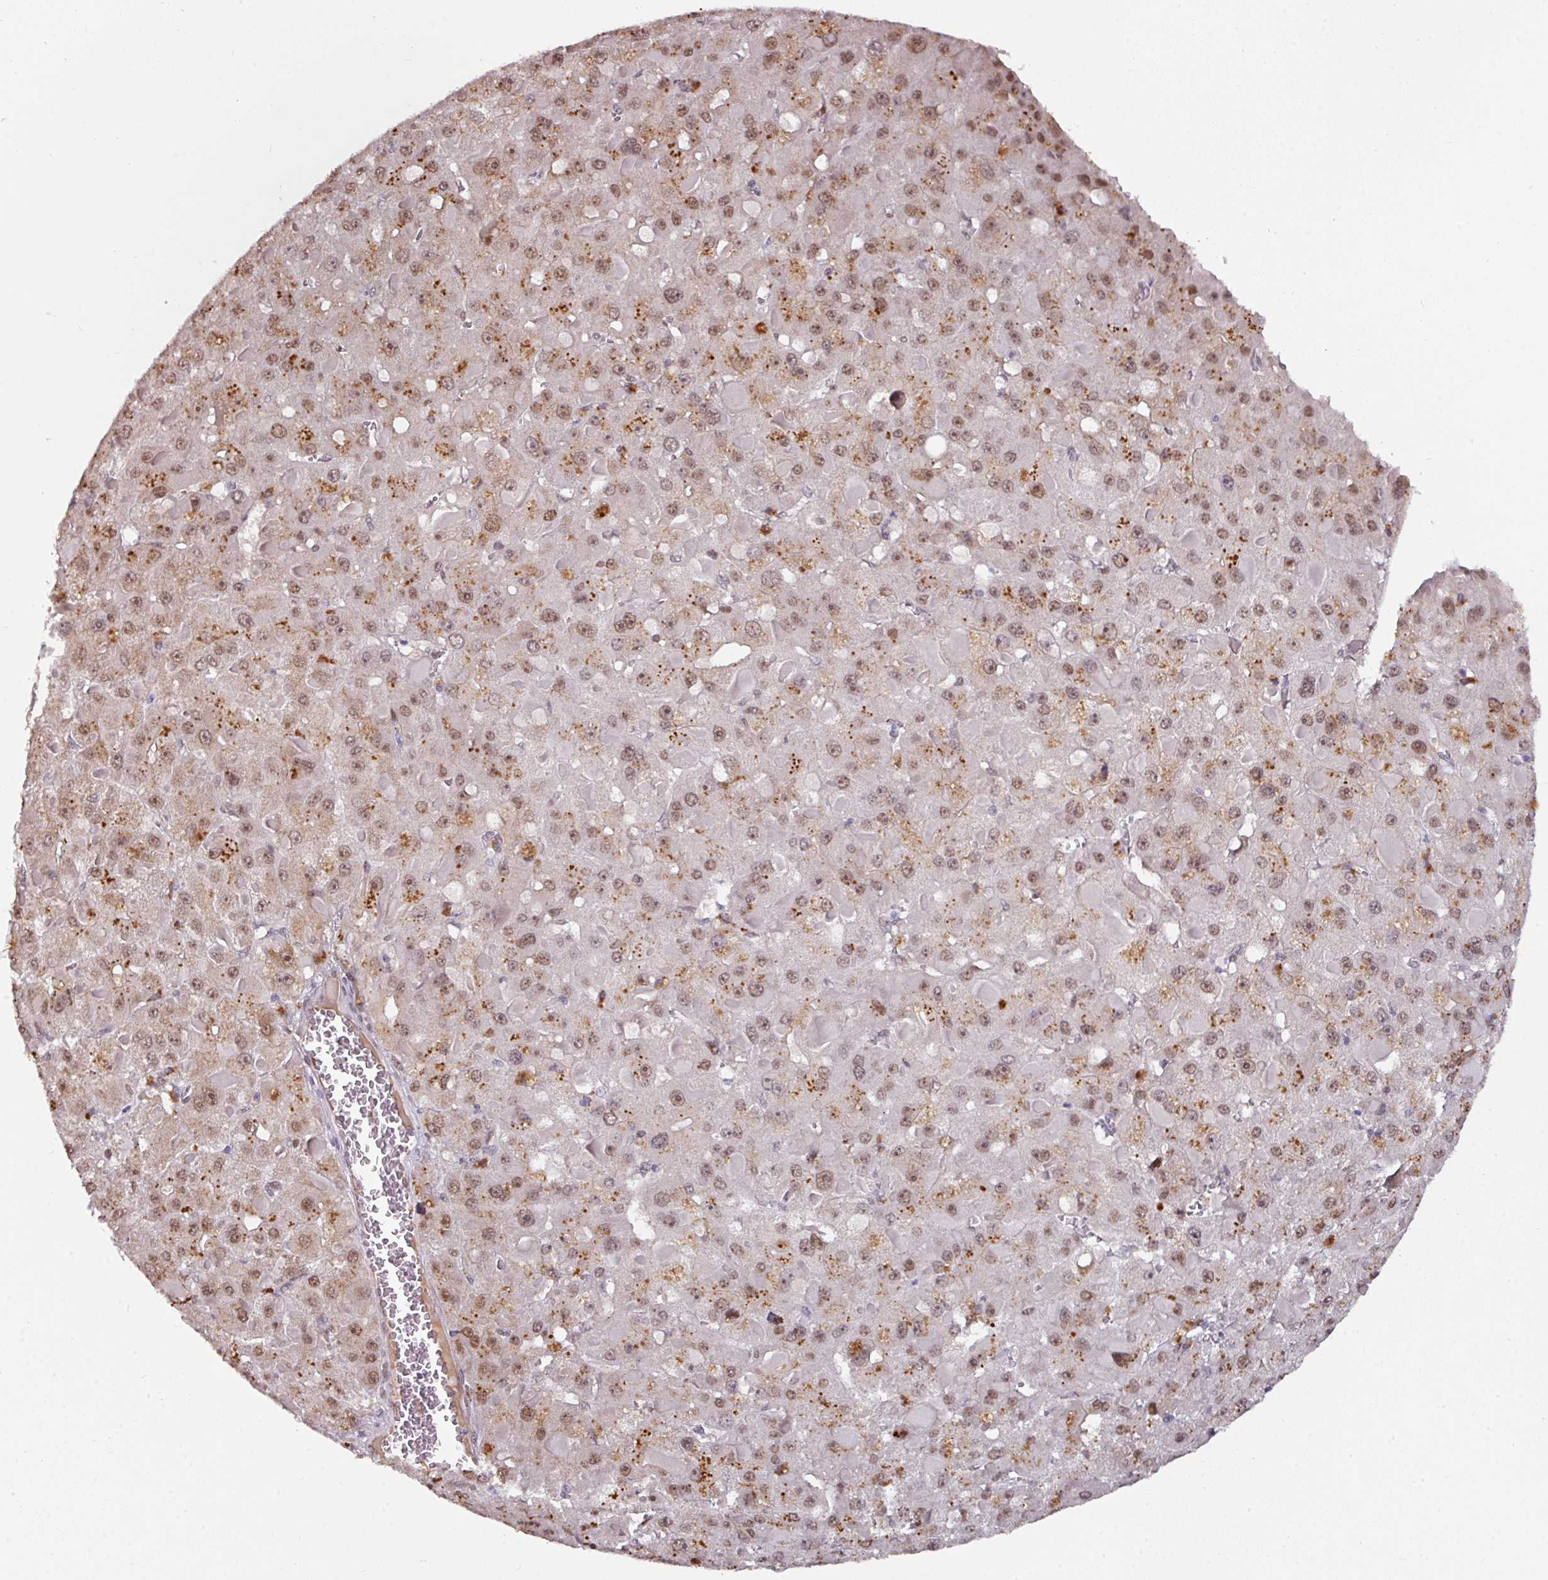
{"staining": {"intensity": "moderate", "quantity": ">75%", "location": "cytoplasmic/membranous,nuclear"}, "tissue": "liver cancer", "cell_type": "Tumor cells", "image_type": "cancer", "snomed": [{"axis": "morphology", "description": "Carcinoma, Hepatocellular, NOS"}, {"axis": "topography", "description": "Liver"}], "caption": "Immunohistochemistry (DAB) staining of liver cancer (hepatocellular carcinoma) exhibits moderate cytoplasmic/membranous and nuclear protein positivity in approximately >75% of tumor cells.", "gene": "SWSAP1", "patient": {"sex": "female", "age": 73}}